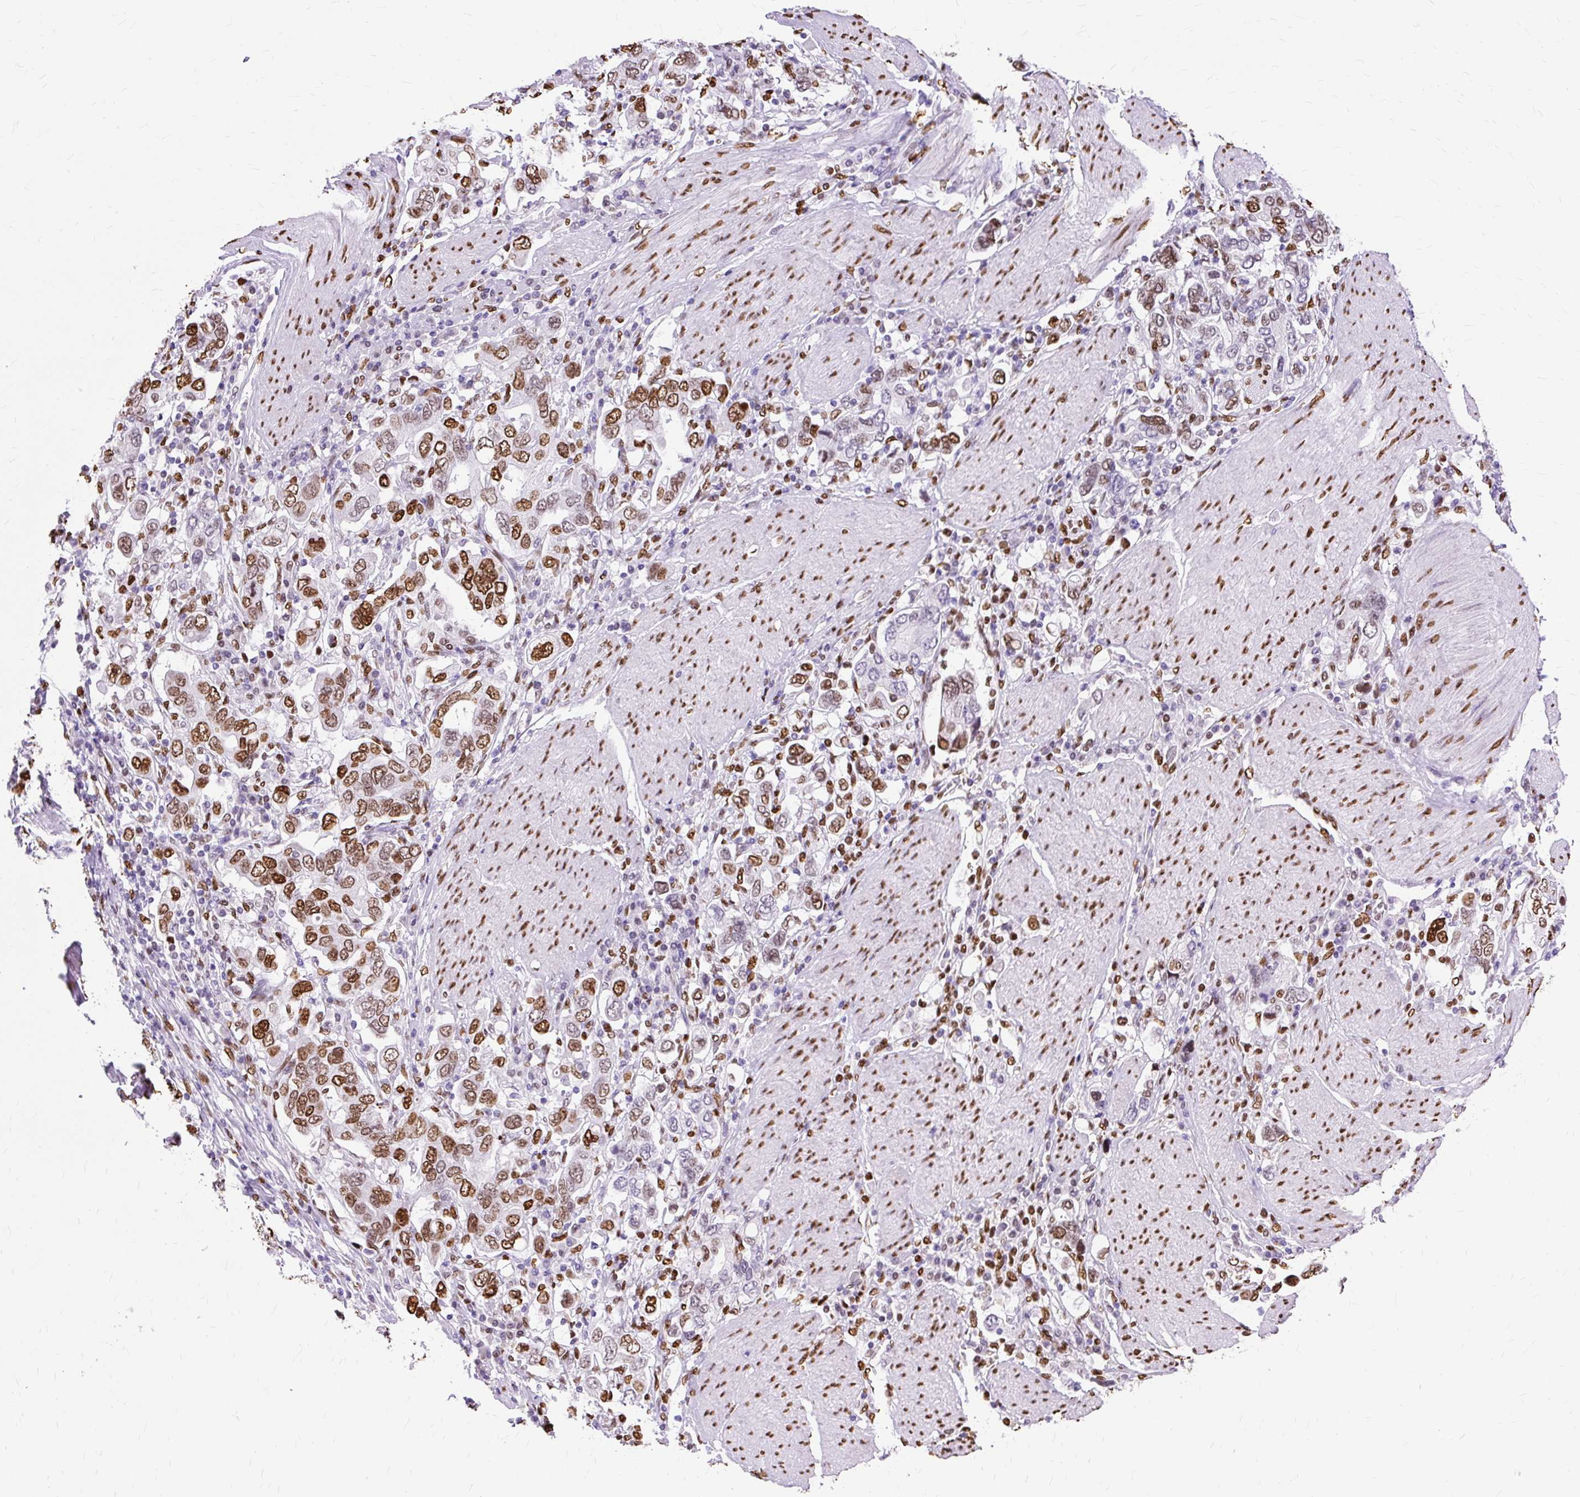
{"staining": {"intensity": "moderate", "quantity": ">75%", "location": "nuclear"}, "tissue": "stomach cancer", "cell_type": "Tumor cells", "image_type": "cancer", "snomed": [{"axis": "morphology", "description": "Adenocarcinoma, NOS"}, {"axis": "topography", "description": "Stomach, upper"}], "caption": "Immunohistochemical staining of human stomach cancer (adenocarcinoma) demonstrates moderate nuclear protein staining in approximately >75% of tumor cells.", "gene": "TMEM184C", "patient": {"sex": "male", "age": 62}}